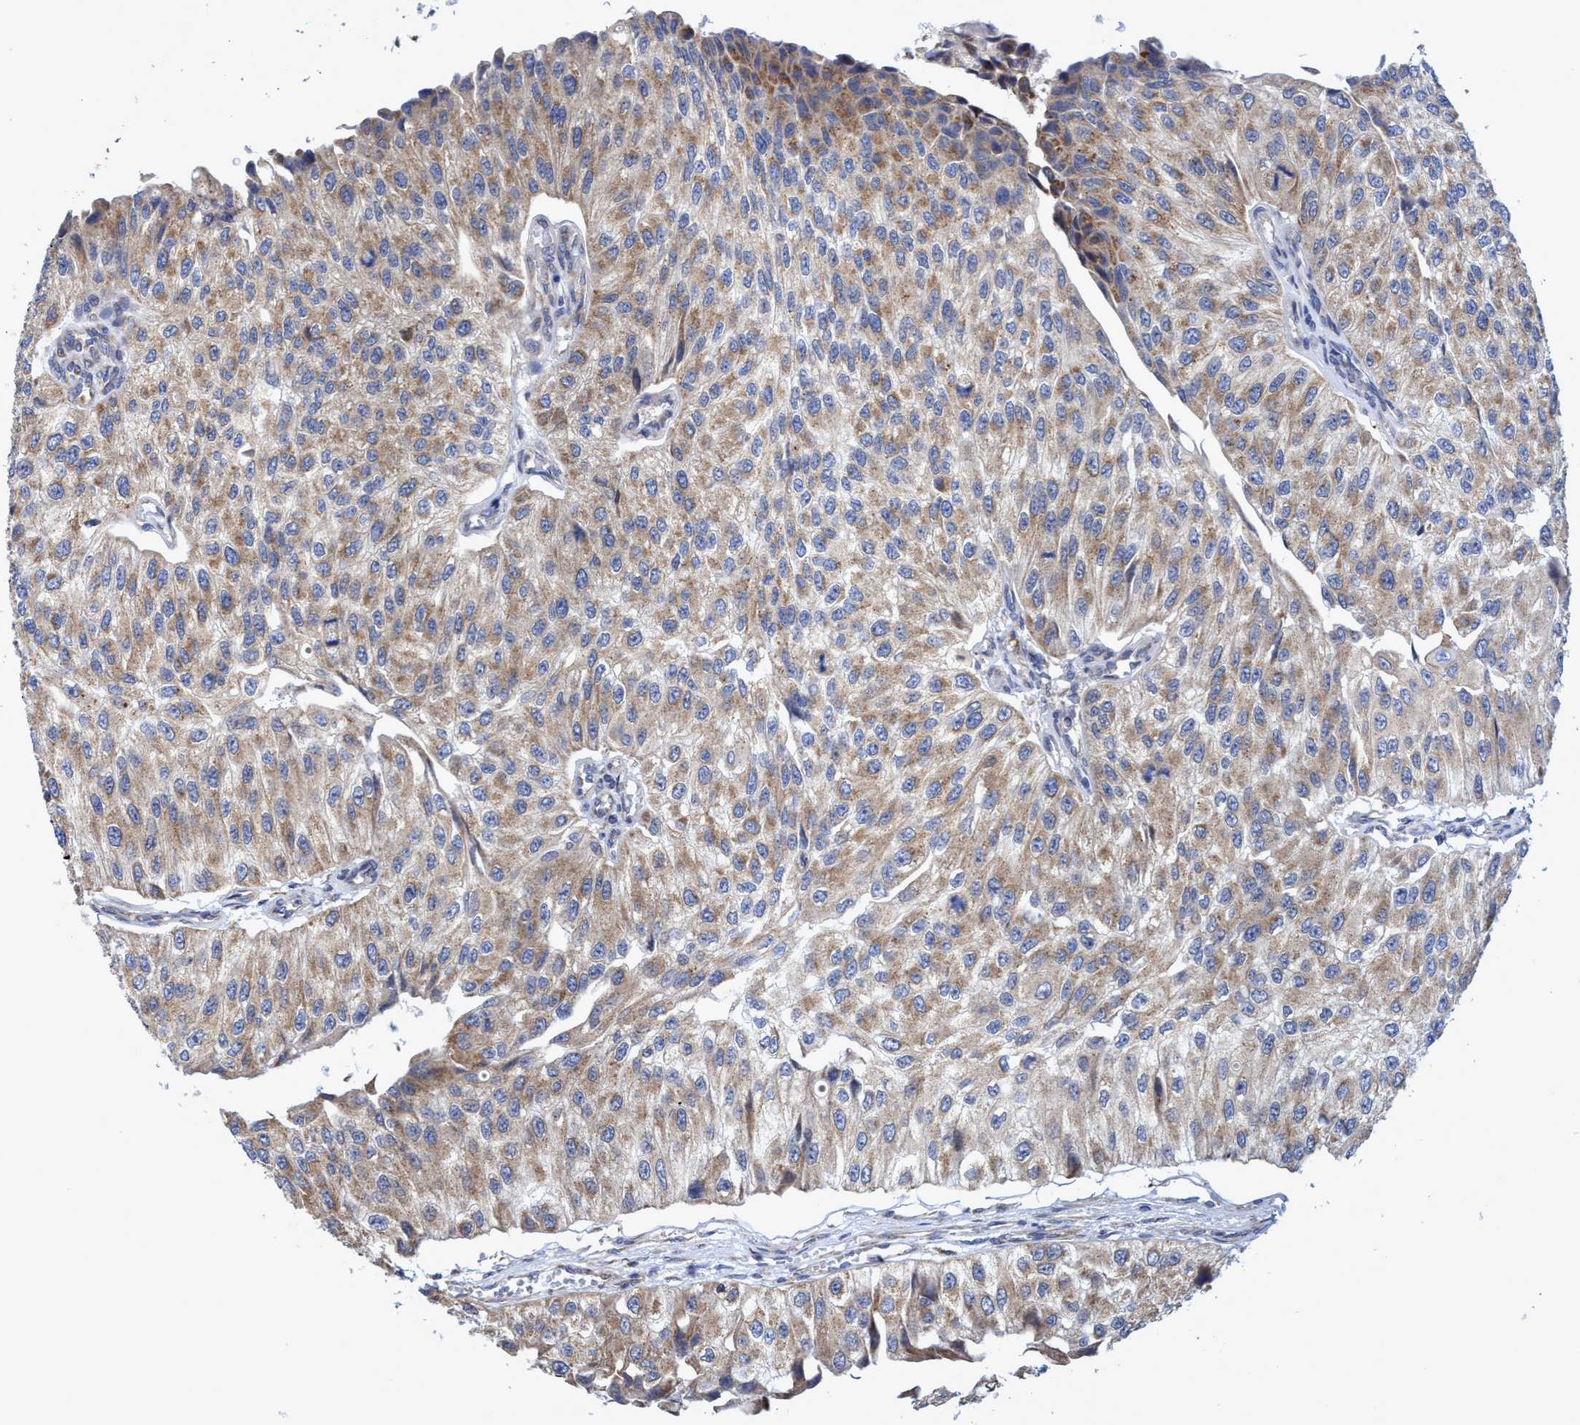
{"staining": {"intensity": "weak", "quantity": ">75%", "location": "cytoplasmic/membranous"}, "tissue": "urothelial cancer", "cell_type": "Tumor cells", "image_type": "cancer", "snomed": [{"axis": "morphology", "description": "Urothelial carcinoma, High grade"}, {"axis": "topography", "description": "Kidney"}, {"axis": "topography", "description": "Urinary bladder"}], "caption": "Urothelial cancer stained for a protein demonstrates weak cytoplasmic/membranous positivity in tumor cells.", "gene": "NAT16", "patient": {"sex": "male", "age": 77}}